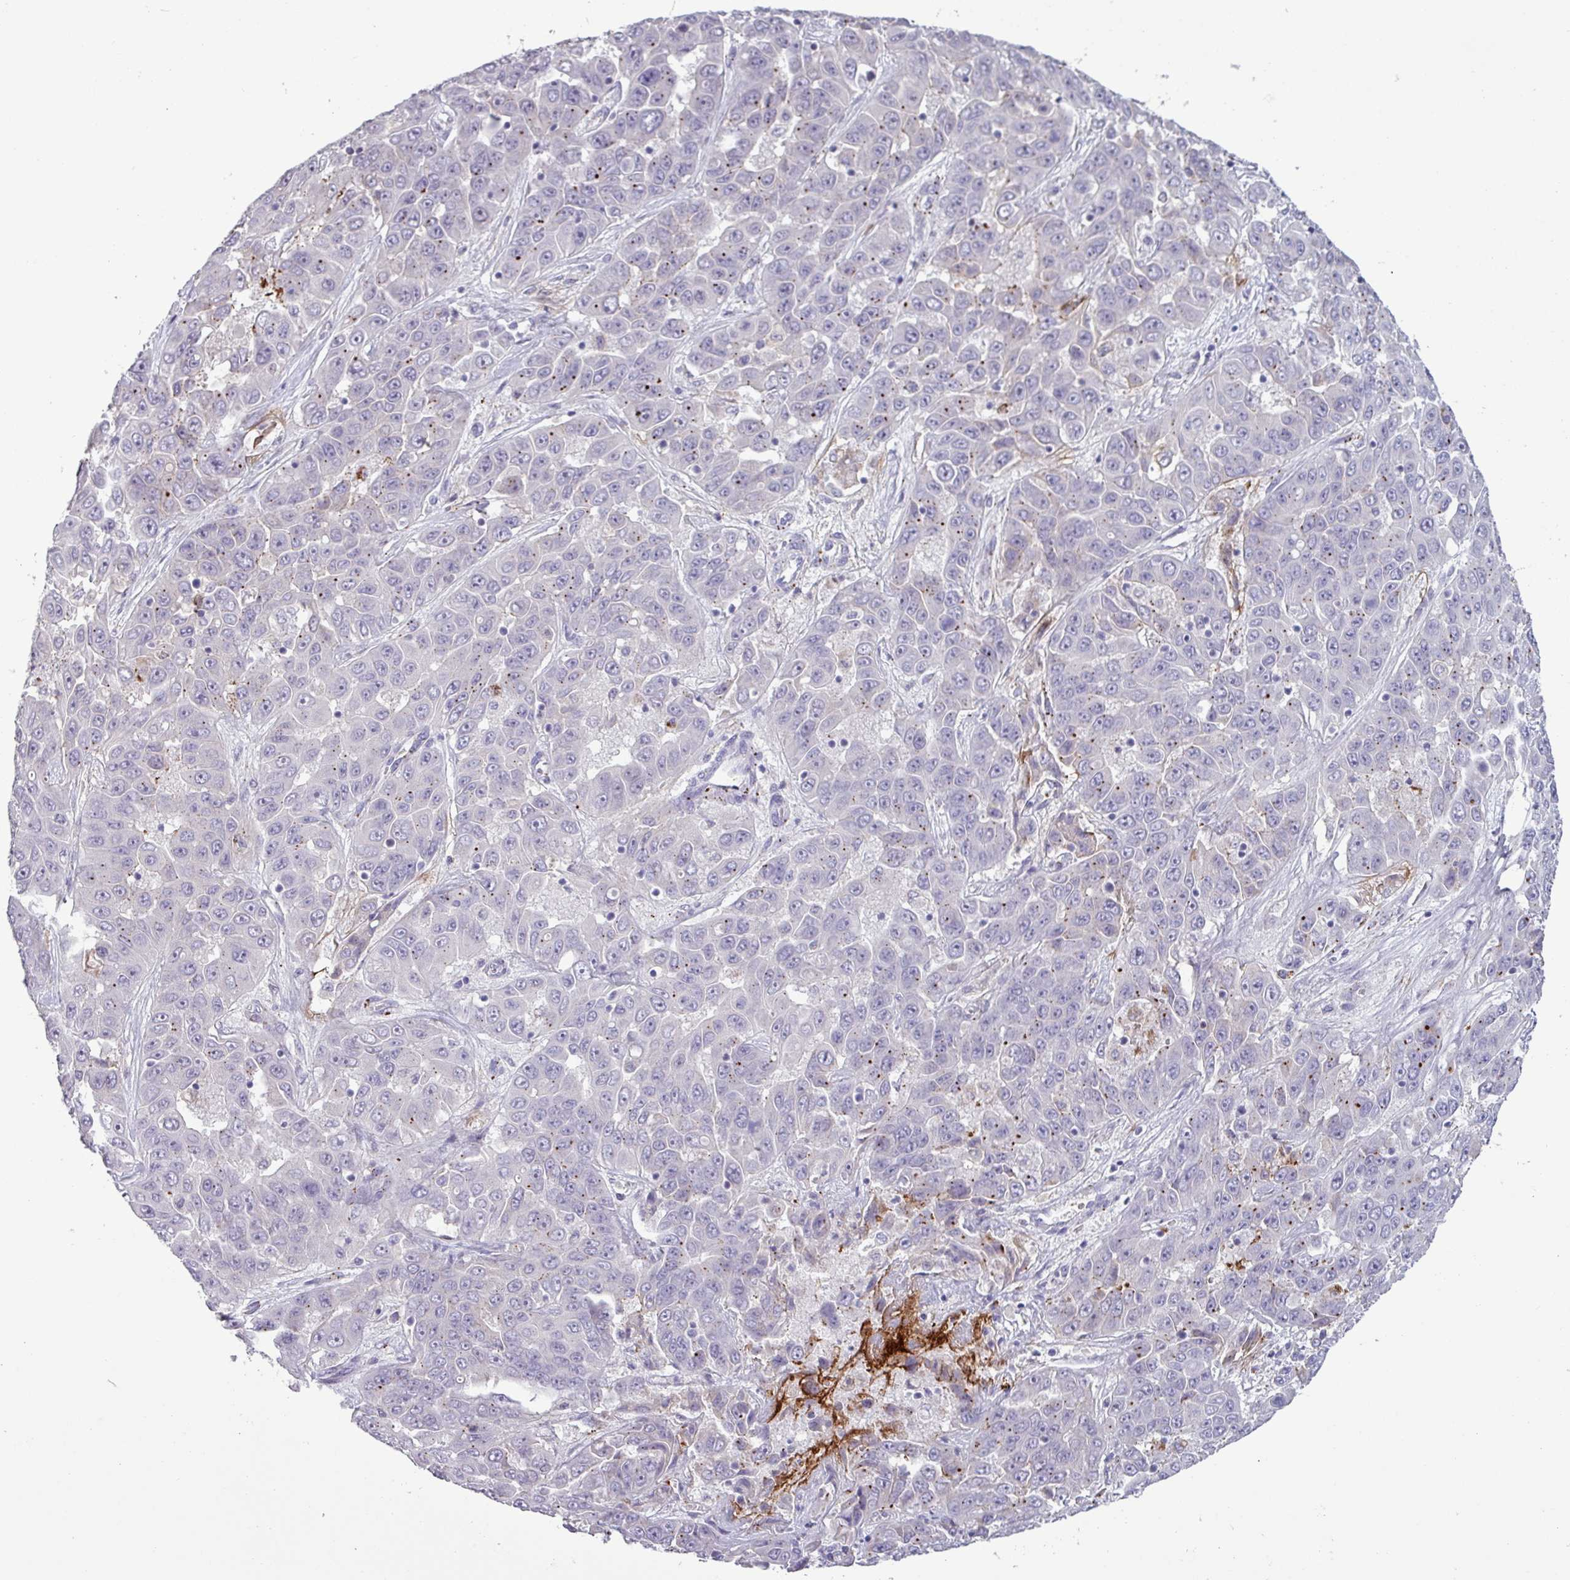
{"staining": {"intensity": "moderate", "quantity": "<25%", "location": "cytoplasmic/membranous"}, "tissue": "liver cancer", "cell_type": "Tumor cells", "image_type": "cancer", "snomed": [{"axis": "morphology", "description": "Cholangiocarcinoma"}, {"axis": "topography", "description": "Liver"}], "caption": "Liver cancer (cholangiocarcinoma) was stained to show a protein in brown. There is low levels of moderate cytoplasmic/membranous expression in approximately <25% of tumor cells.", "gene": "PLIN2", "patient": {"sex": "female", "age": 52}}